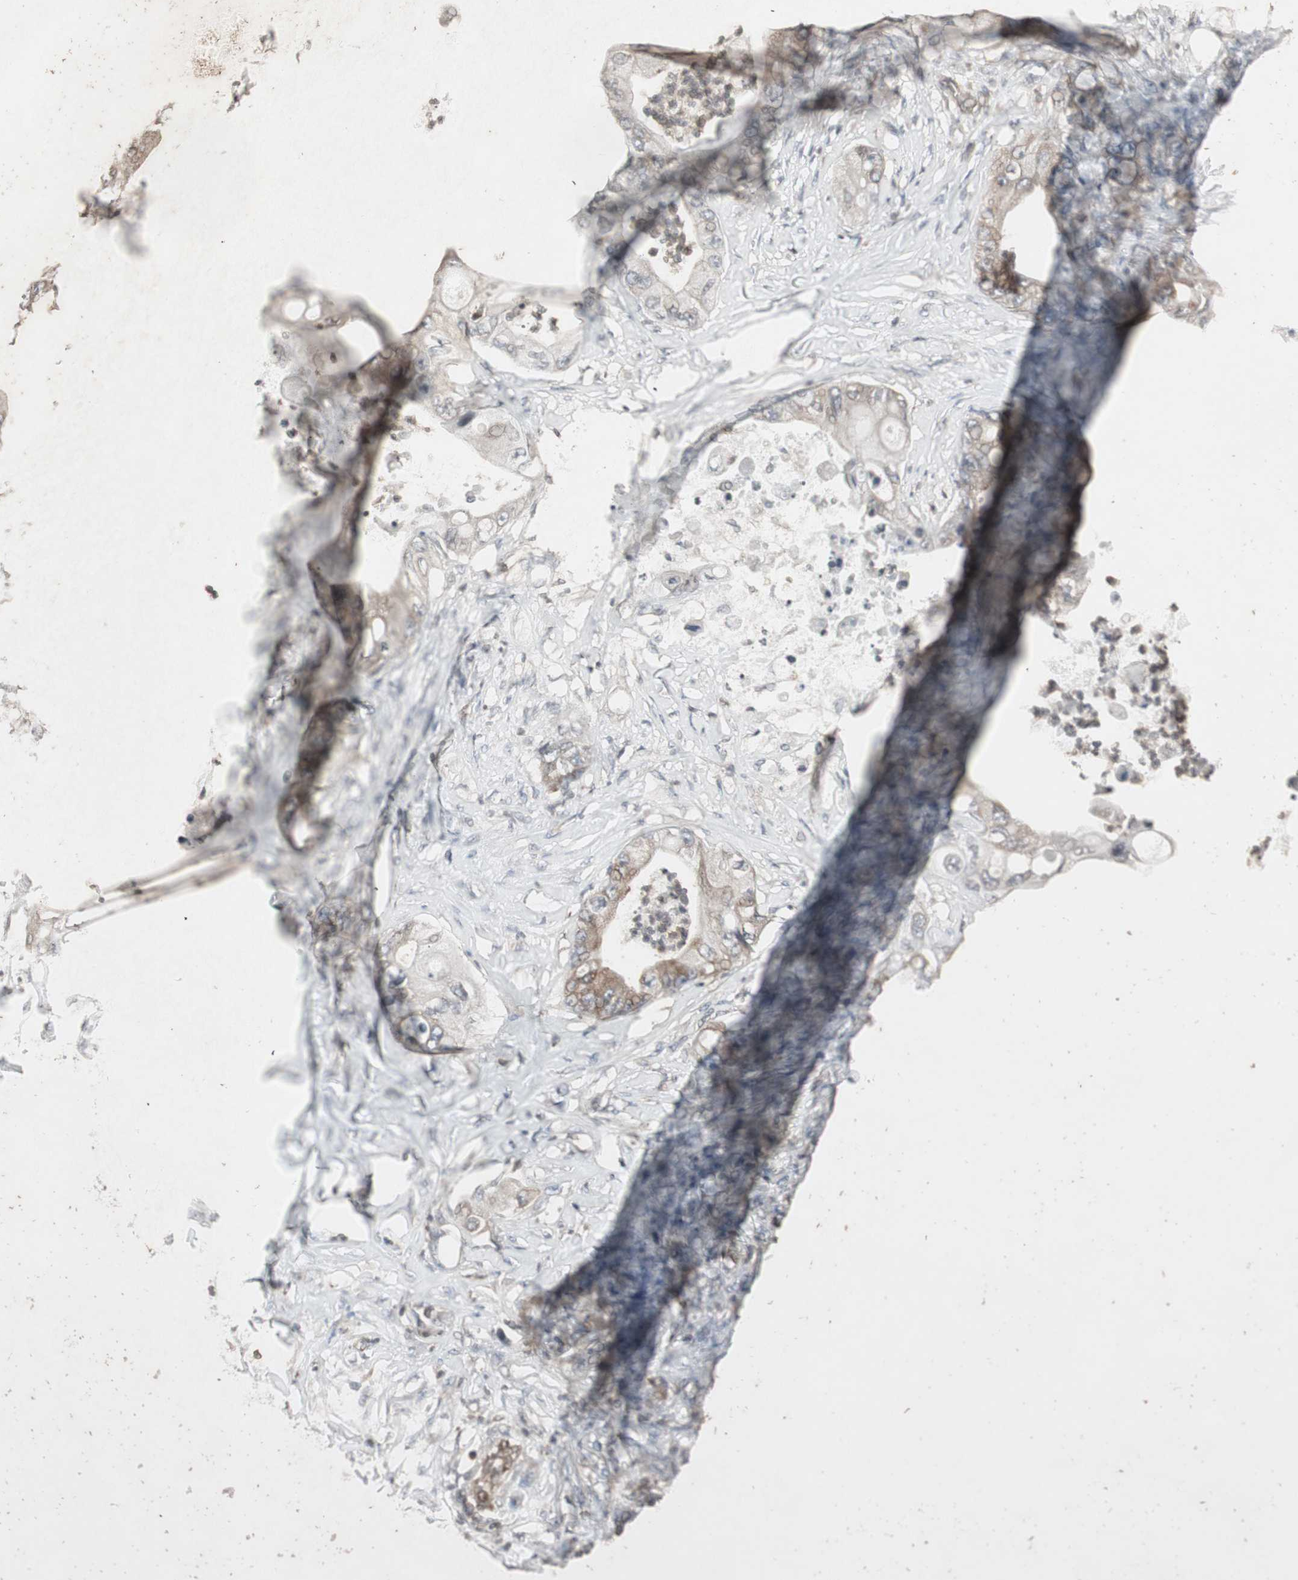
{"staining": {"intensity": "moderate", "quantity": "25%-75%", "location": "cytoplasmic/membranous"}, "tissue": "stomach cancer", "cell_type": "Tumor cells", "image_type": "cancer", "snomed": [{"axis": "morphology", "description": "Adenocarcinoma, NOS"}, {"axis": "topography", "description": "Stomach"}], "caption": "Adenocarcinoma (stomach) stained with a protein marker displays moderate staining in tumor cells.", "gene": "ARHGEF1", "patient": {"sex": "female", "age": 73}}